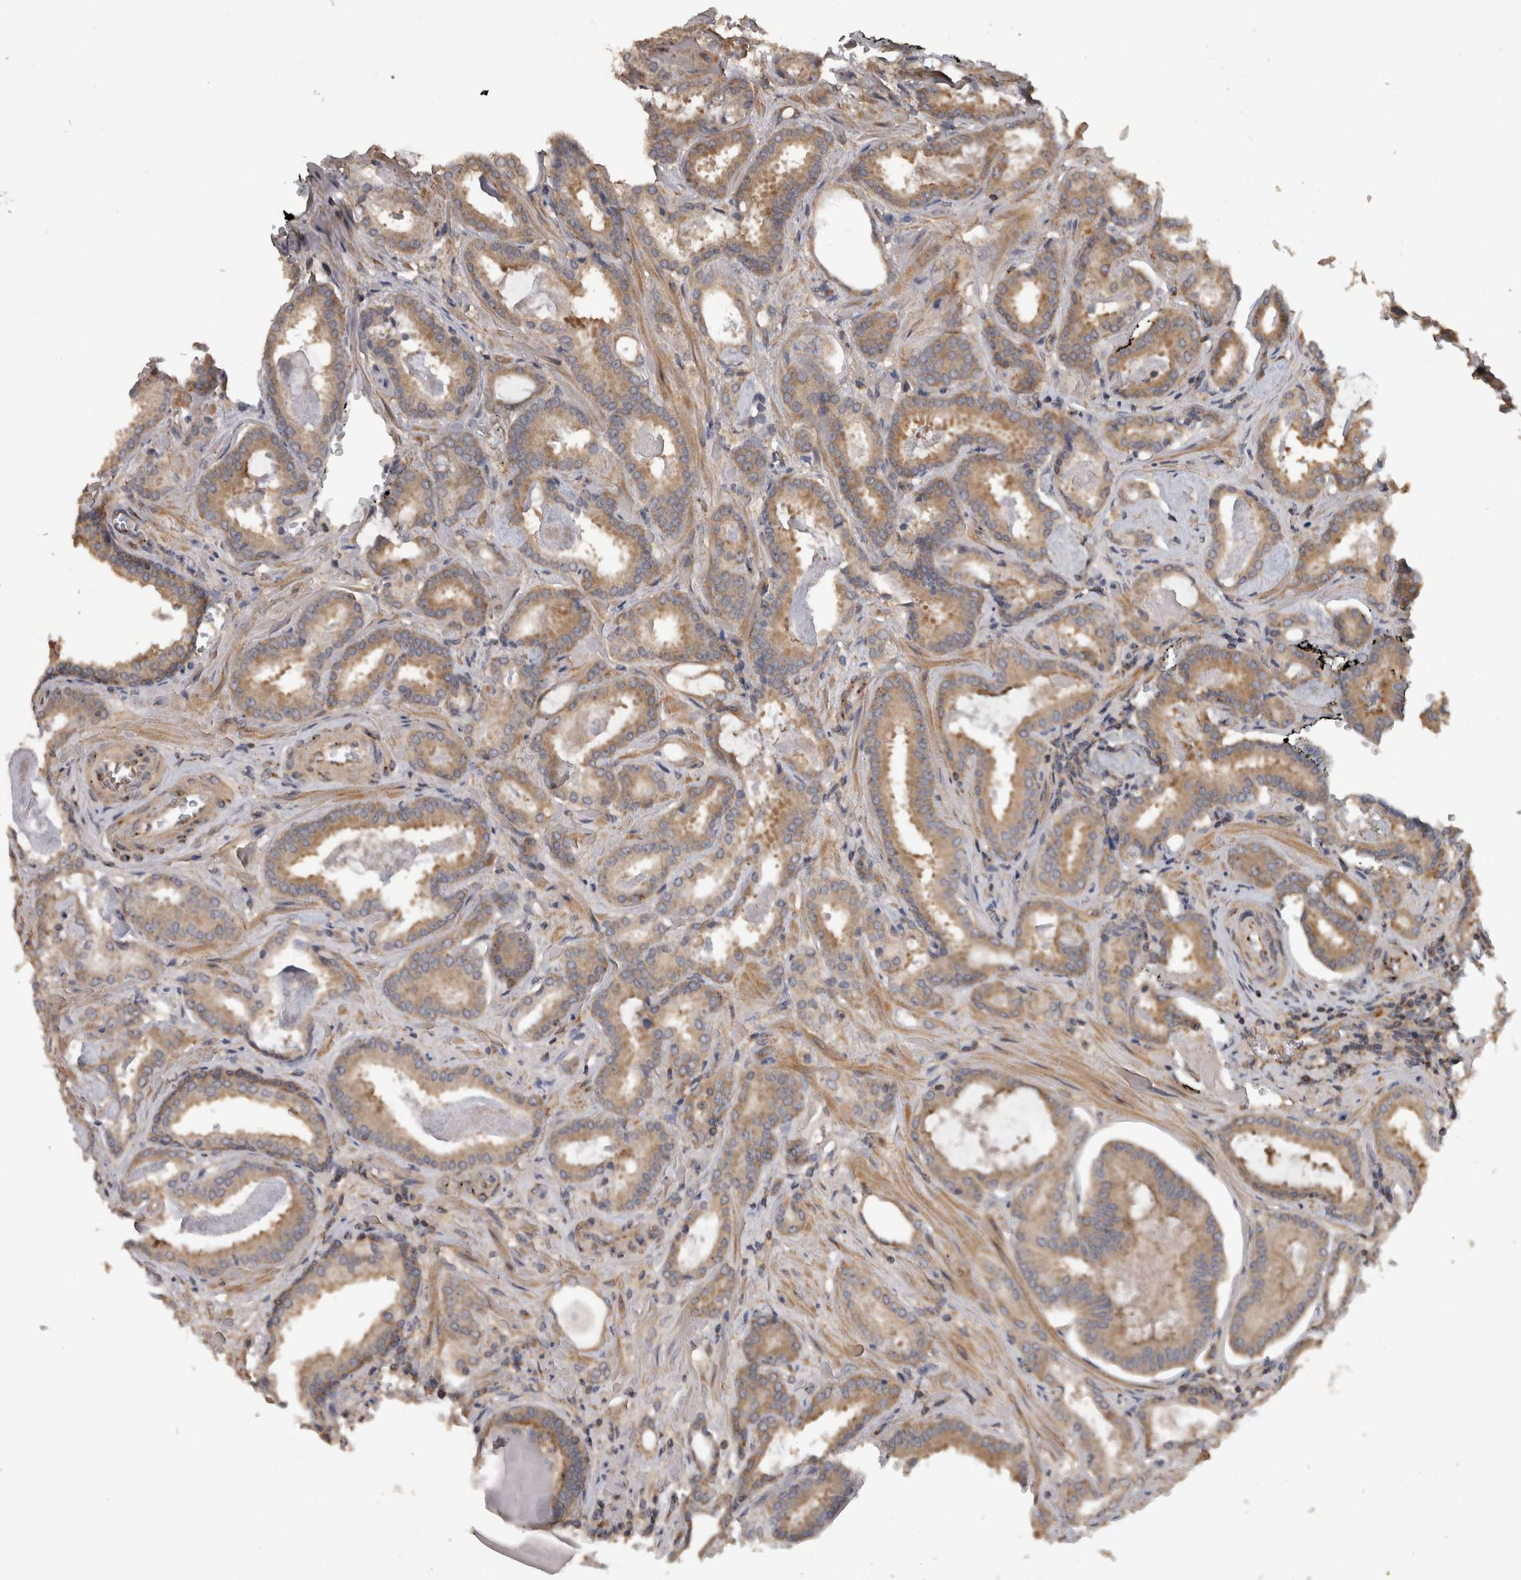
{"staining": {"intensity": "moderate", "quantity": ">75%", "location": "cytoplasmic/membranous"}, "tissue": "prostate cancer", "cell_type": "Tumor cells", "image_type": "cancer", "snomed": [{"axis": "morphology", "description": "Adenocarcinoma, Low grade"}, {"axis": "topography", "description": "Prostate"}], "caption": "DAB immunohistochemical staining of human prostate cancer (low-grade adenocarcinoma) displays moderate cytoplasmic/membranous protein positivity in approximately >75% of tumor cells.", "gene": "IFRD1", "patient": {"sex": "male", "age": 53}}